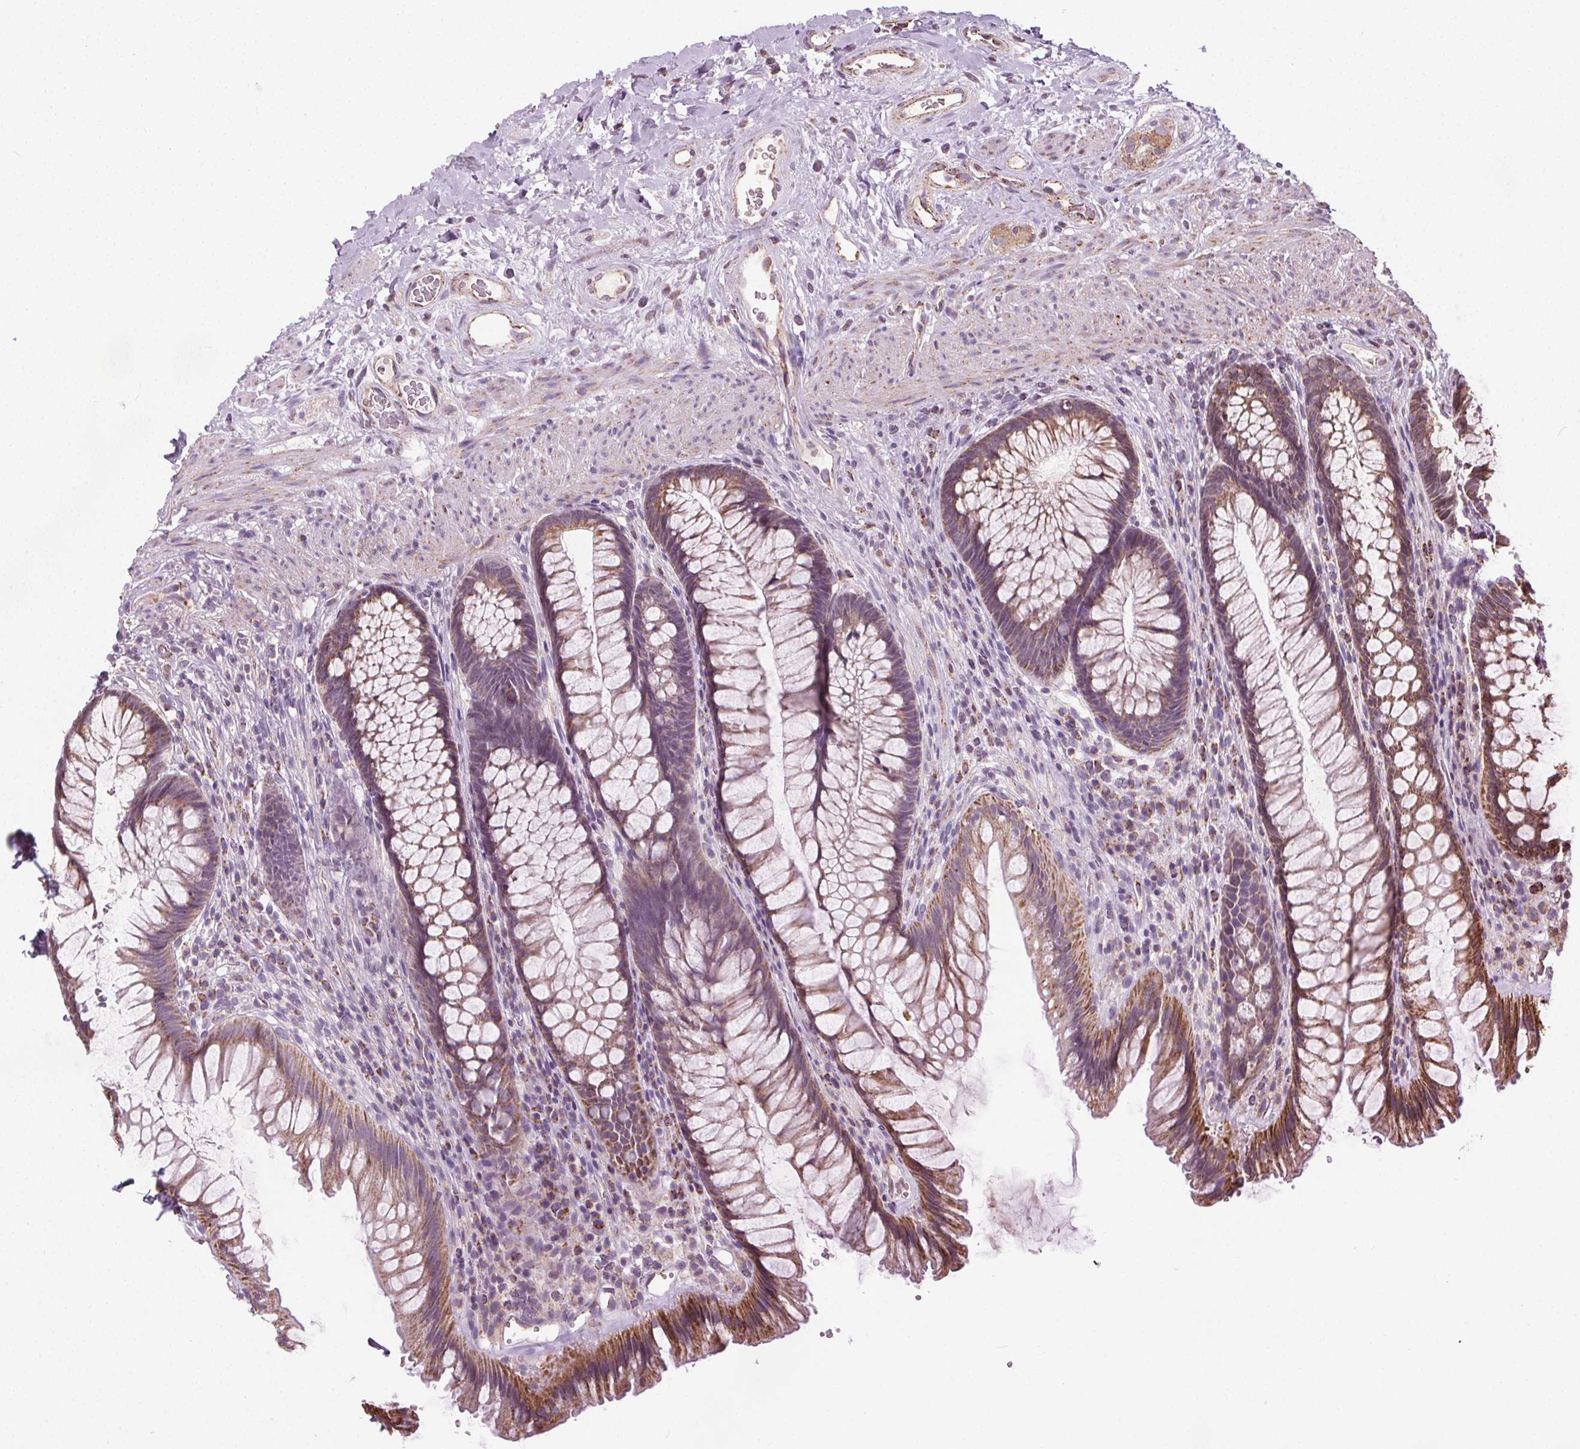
{"staining": {"intensity": "strong", "quantity": ">75%", "location": "cytoplasmic/membranous"}, "tissue": "rectum", "cell_type": "Glandular cells", "image_type": "normal", "snomed": [{"axis": "morphology", "description": "Normal tissue, NOS"}, {"axis": "topography", "description": "Rectum"}], "caption": "Immunohistochemical staining of unremarkable human rectum displays strong cytoplasmic/membranous protein staining in about >75% of glandular cells. The staining is performed using DAB (3,3'-diaminobenzidine) brown chromogen to label protein expression. The nuclei are counter-stained blue using hematoxylin.", "gene": "LFNG", "patient": {"sex": "male", "age": 53}}